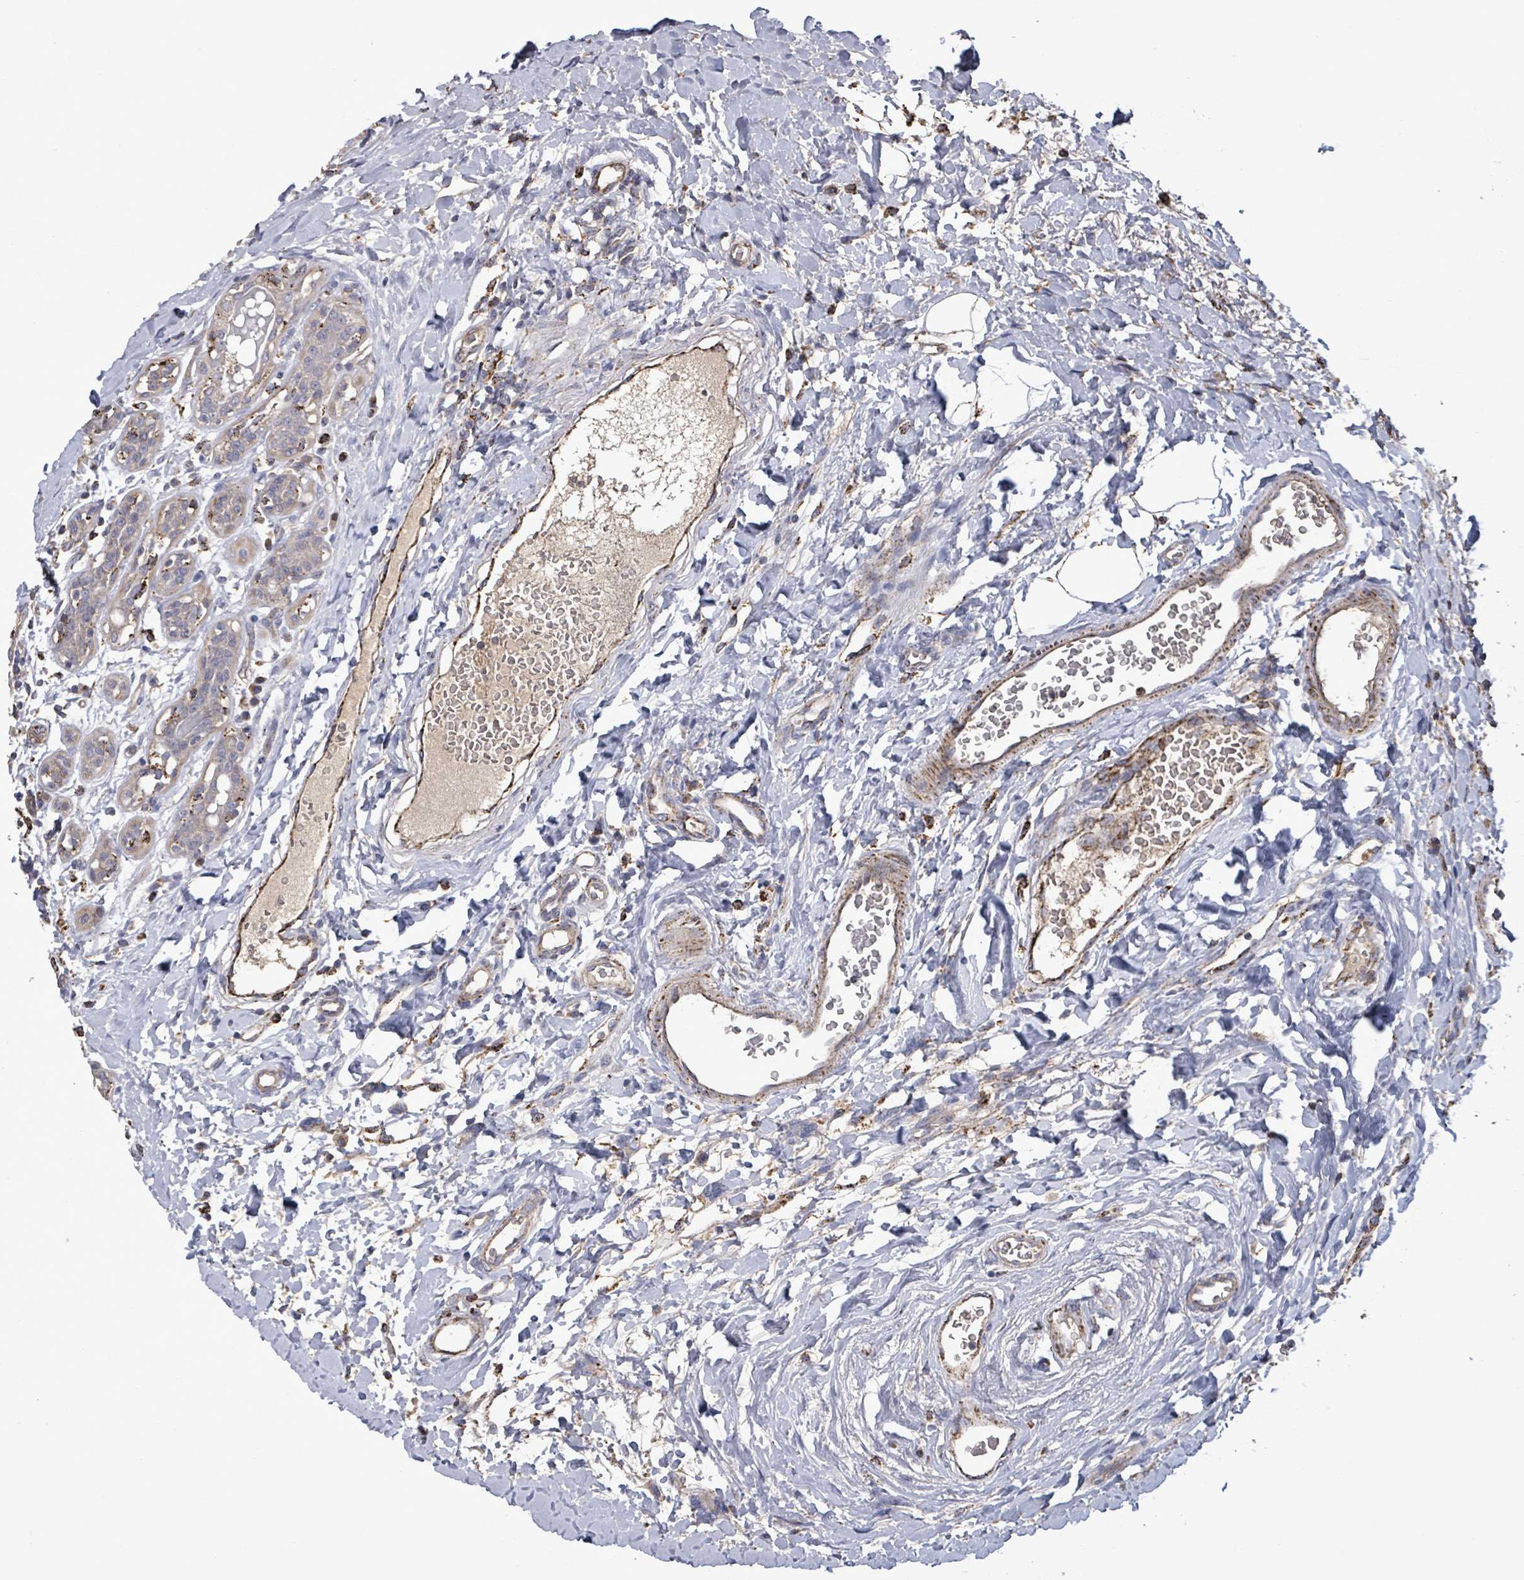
{"staining": {"intensity": "strong", "quantity": "<25%", "location": "cytoplasmic/membranous"}, "tissue": "breast cancer", "cell_type": "Tumor cells", "image_type": "cancer", "snomed": [{"axis": "morphology", "description": "Duct carcinoma"}, {"axis": "topography", "description": "Breast"}], "caption": "Brown immunohistochemical staining in human breast cancer (invasive ductal carcinoma) shows strong cytoplasmic/membranous staining in approximately <25% of tumor cells.", "gene": "MTMR12", "patient": {"sex": "female", "age": 40}}